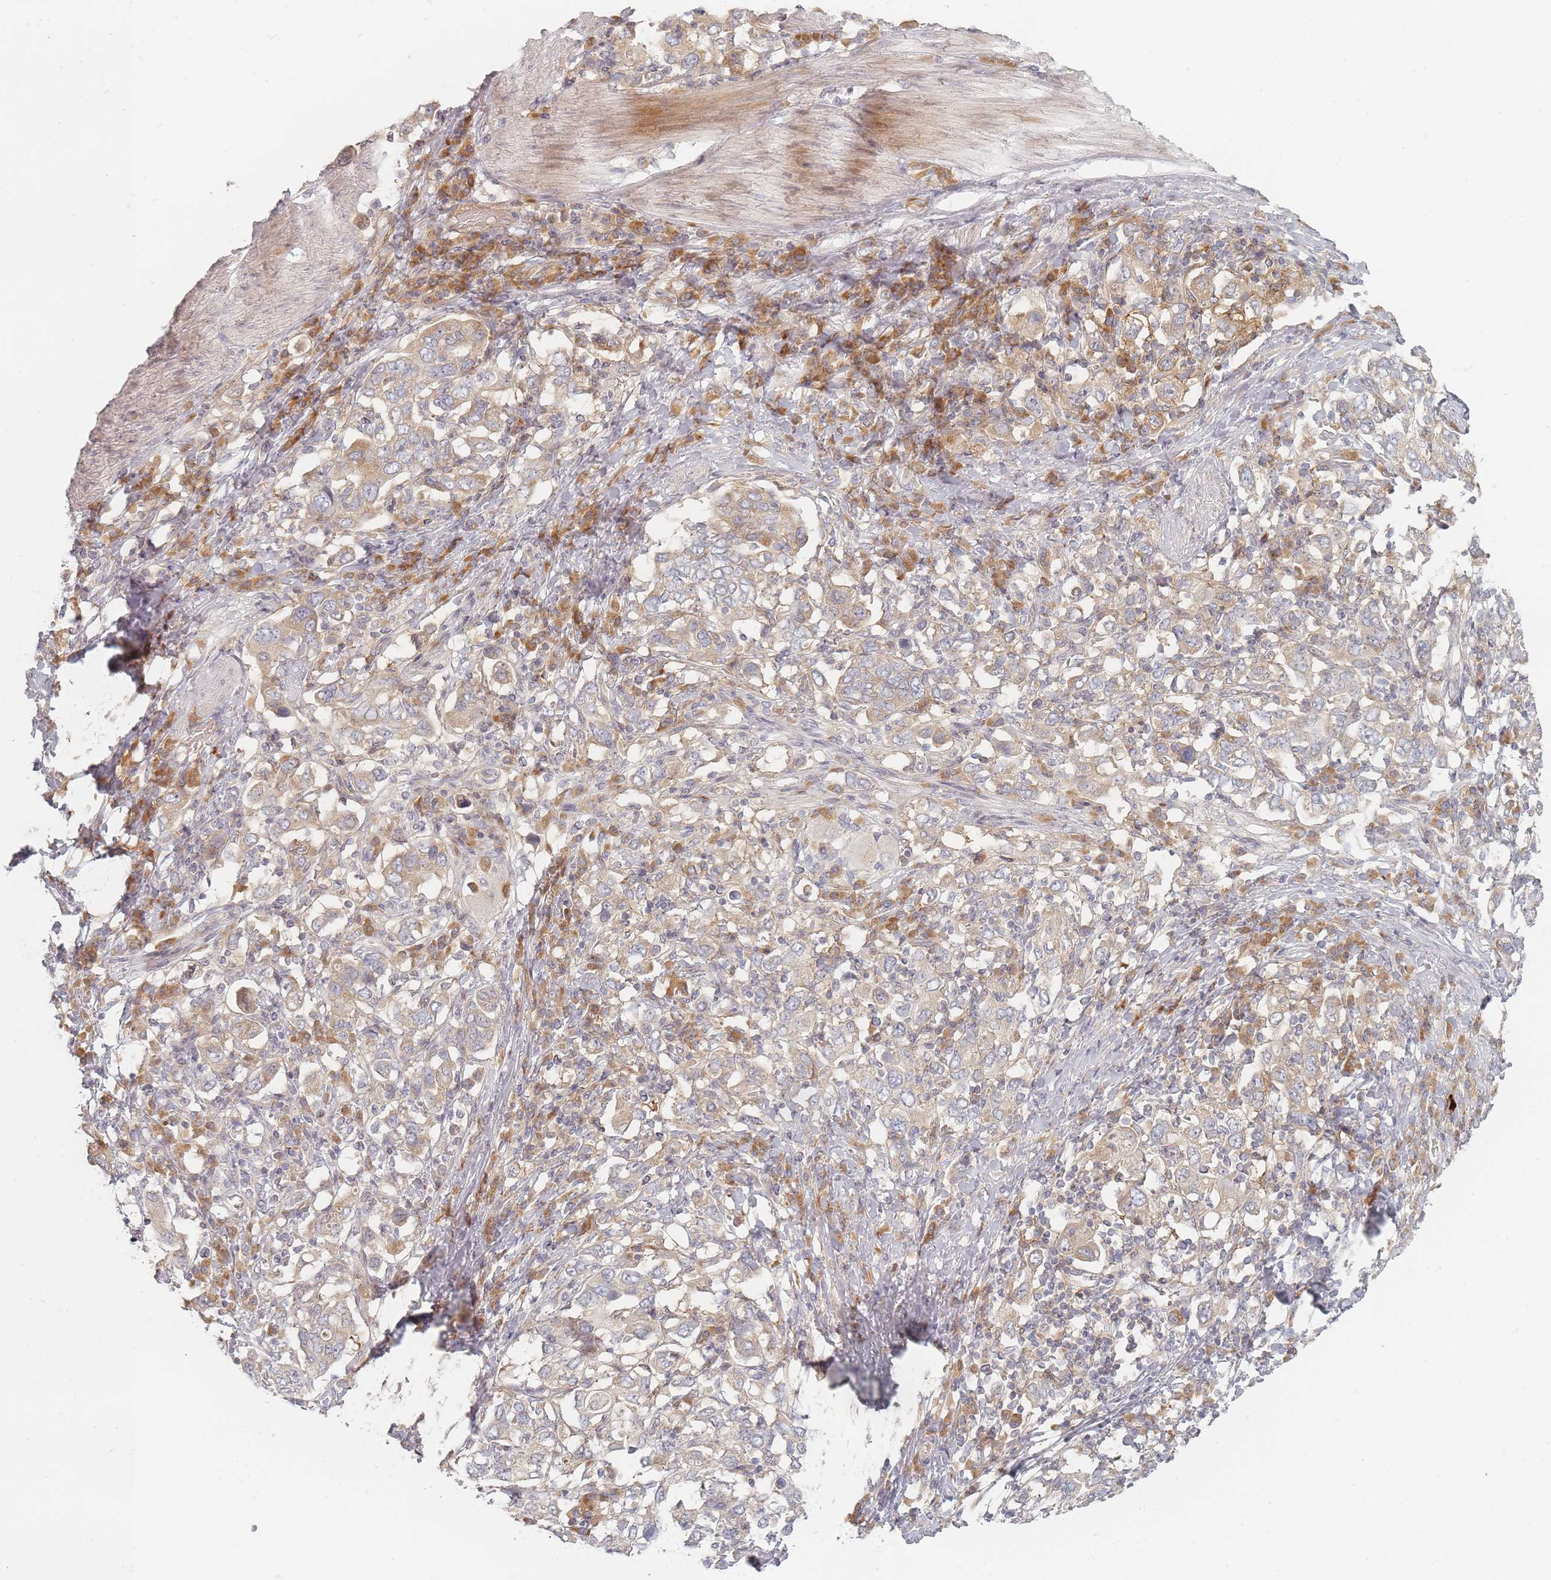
{"staining": {"intensity": "moderate", "quantity": "25%-75%", "location": "cytoplasmic/membranous"}, "tissue": "stomach cancer", "cell_type": "Tumor cells", "image_type": "cancer", "snomed": [{"axis": "morphology", "description": "Adenocarcinoma, NOS"}, {"axis": "topography", "description": "Stomach, upper"}, {"axis": "topography", "description": "Stomach"}], "caption": "Immunohistochemical staining of human stomach cancer displays medium levels of moderate cytoplasmic/membranous staining in approximately 25%-75% of tumor cells.", "gene": "ZKSCAN7", "patient": {"sex": "male", "age": 62}}